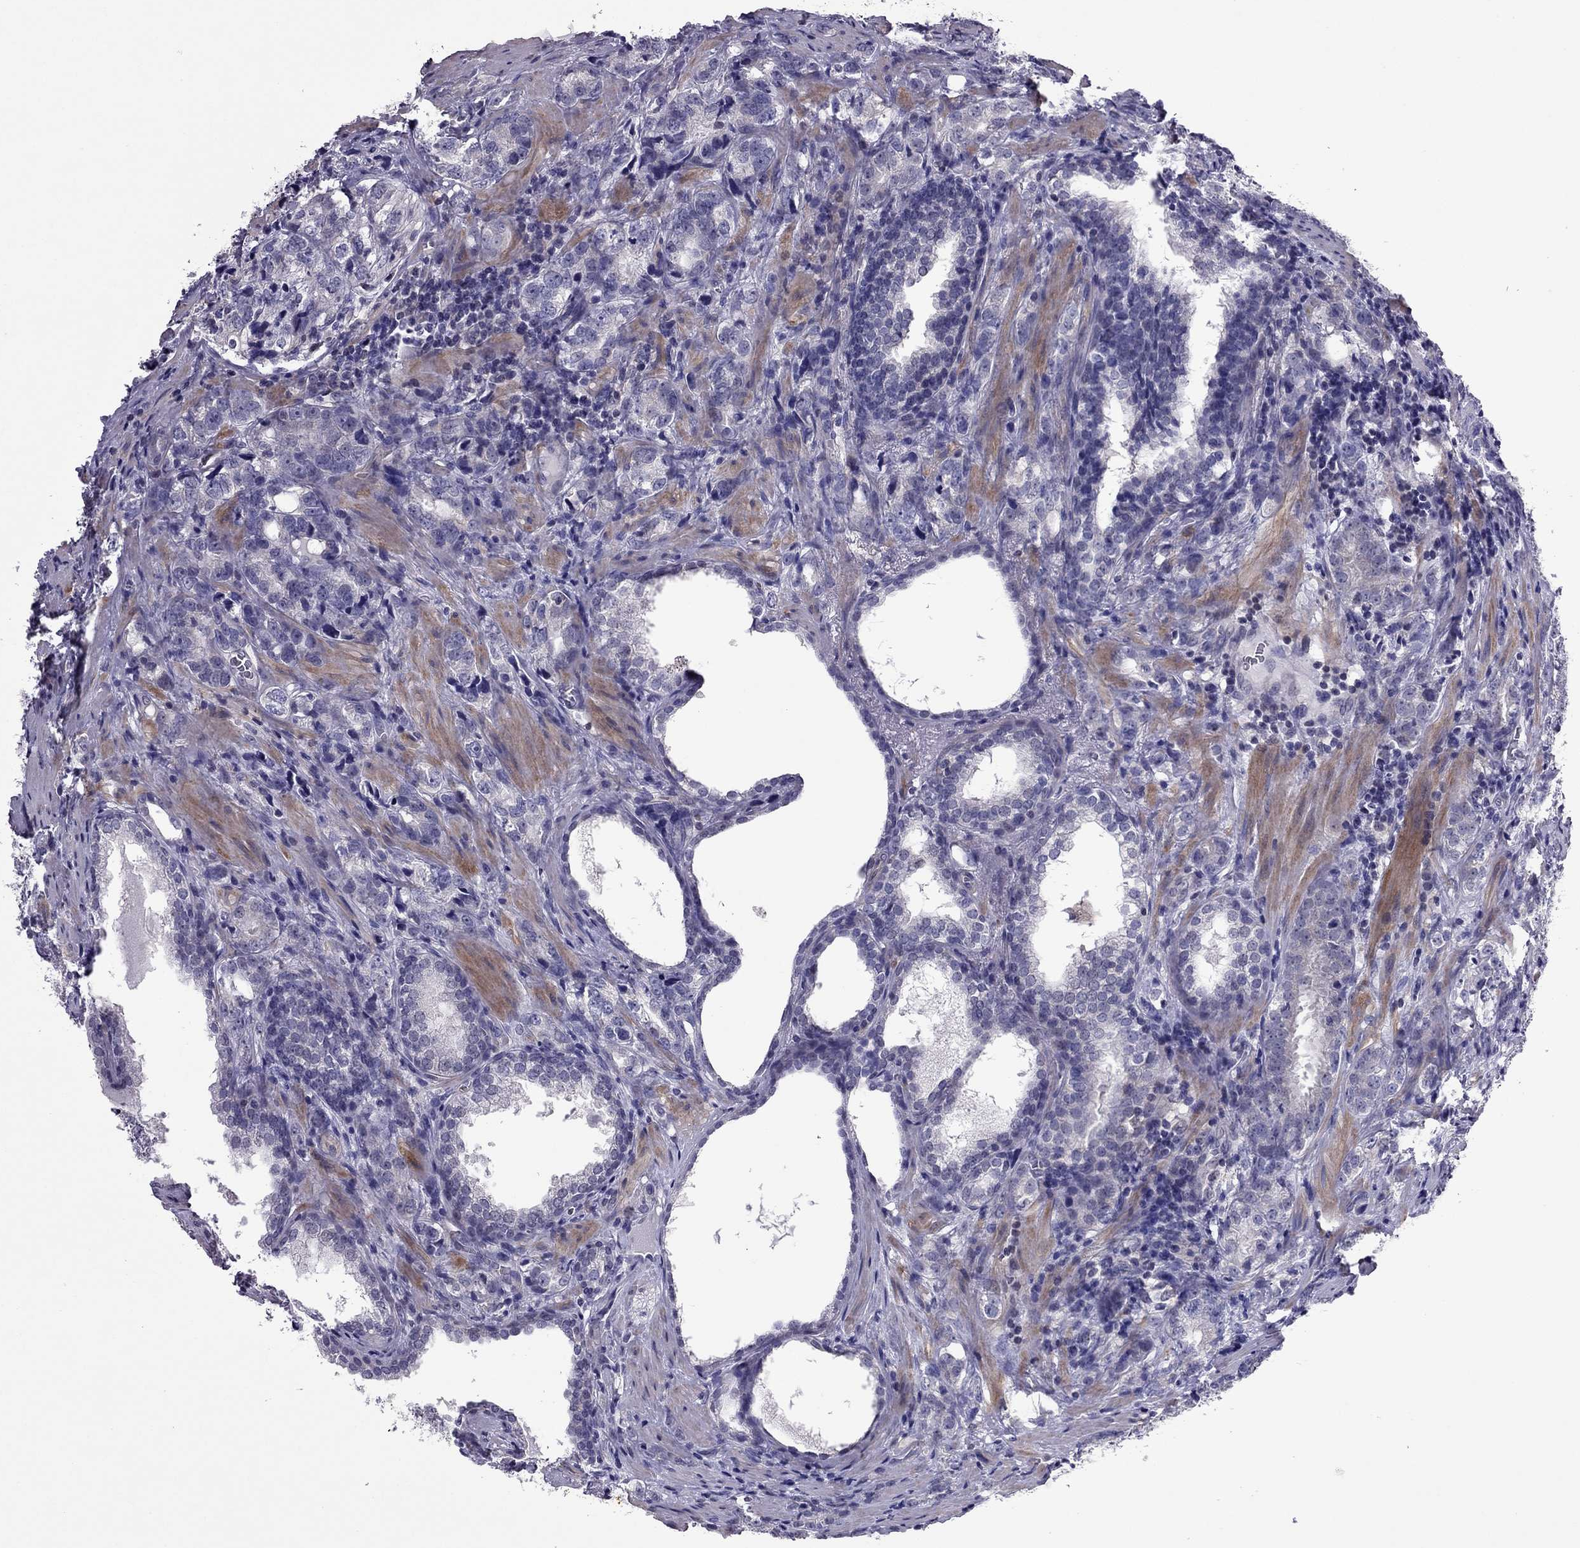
{"staining": {"intensity": "negative", "quantity": "none", "location": "none"}, "tissue": "prostate cancer", "cell_type": "Tumor cells", "image_type": "cancer", "snomed": [{"axis": "morphology", "description": "Adenocarcinoma, NOS"}, {"axis": "topography", "description": "Prostate and seminal vesicle, NOS"}], "caption": "DAB immunohistochemical staining of human prostate cancer displays no significant positivity in tumor cells. (DAB (3,3'-diaminobenzidine) IHC, high magnification).", "gene": "SLC16A8", "patient": {"sex": "male", "age": 63}}